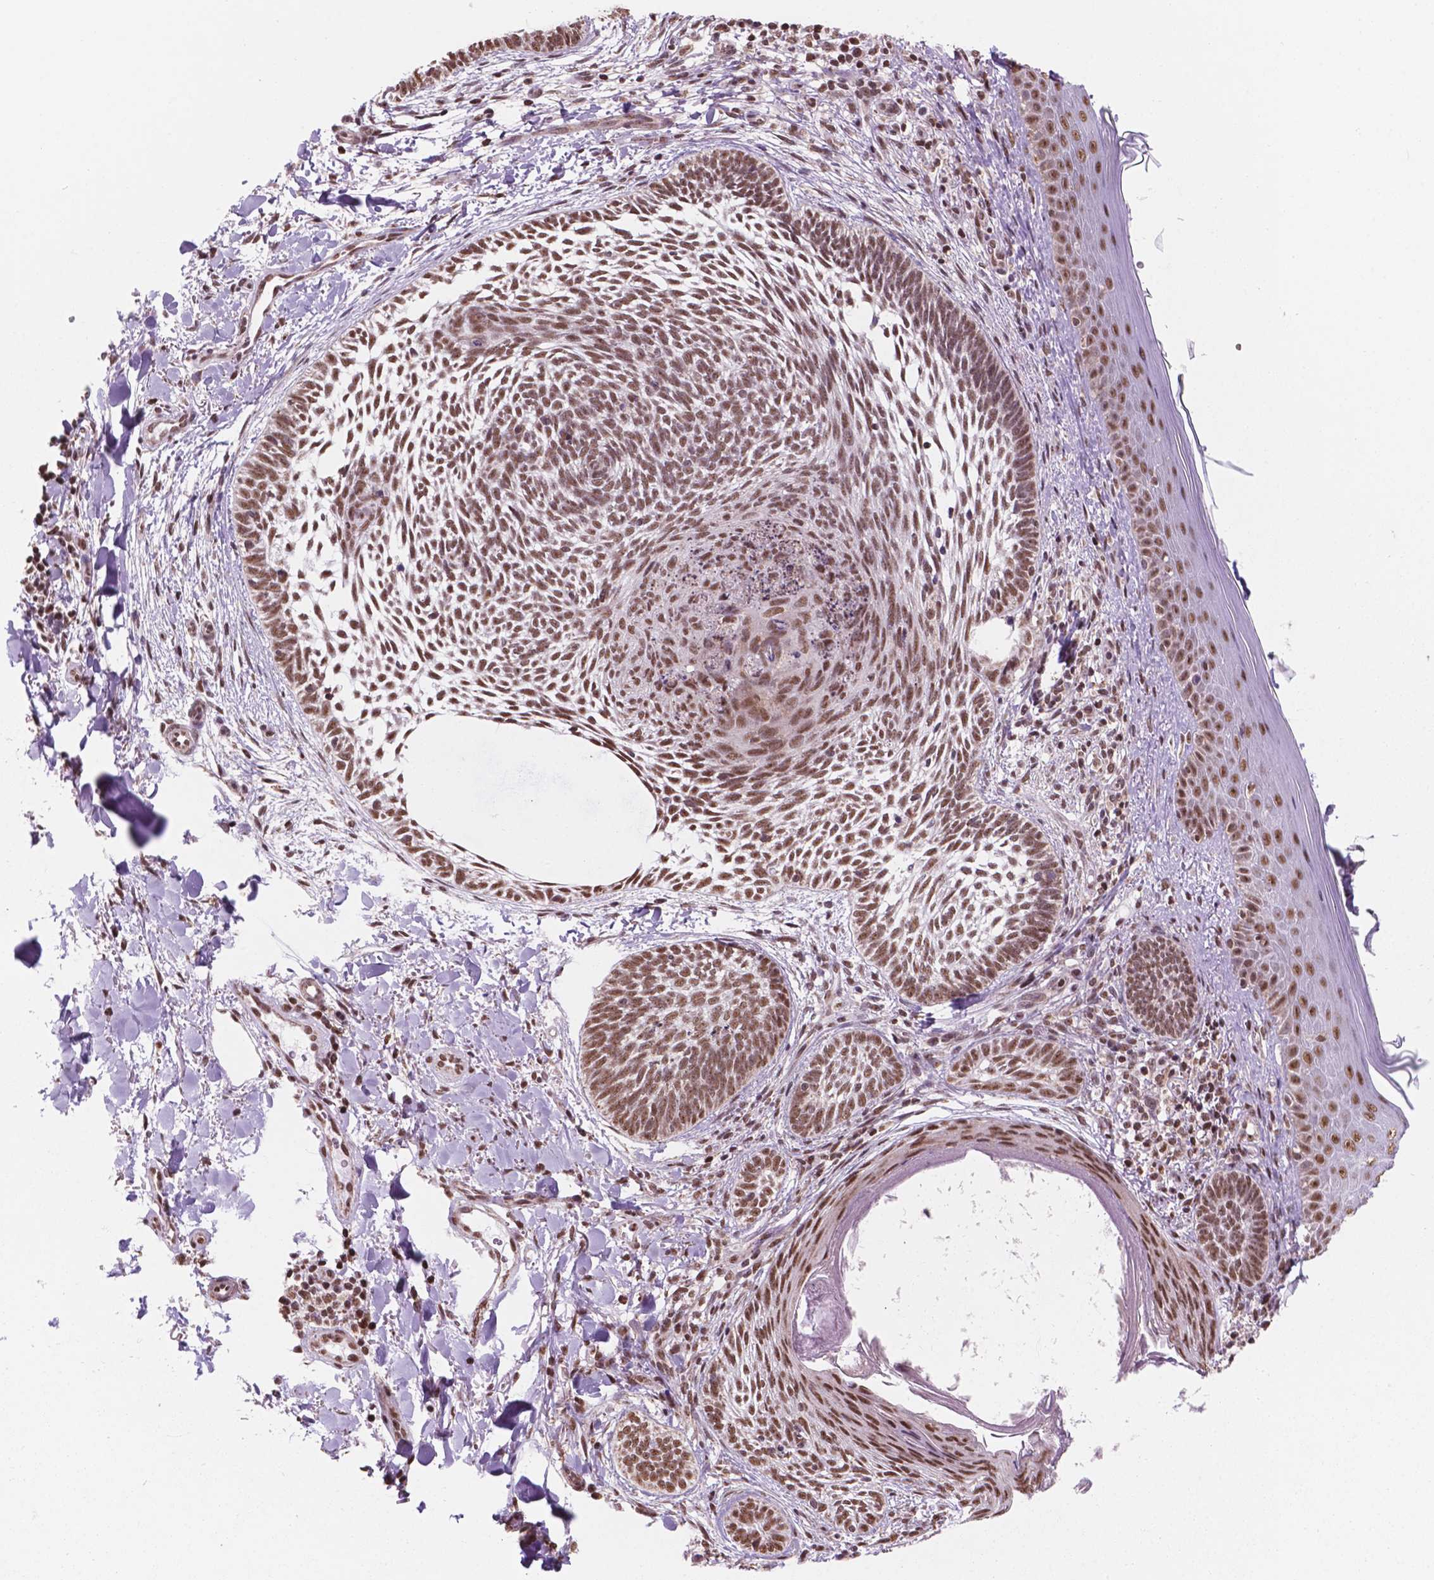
{"staining": {"intensity": "moderate", "quantity": ">75%", "location": "nuclear"}, "tissue": "skin cancer", "cell_type": "Tumor cells", "image_type": "cancer", "snomed": [{"axis": "morphology", "description": "Normal tissue, NOS"}, {"axis": "morphology", "description": "Basal cell carcinoma"}, {"axis": "topography", "description": "Skin"}], "caption": "Protein expression analysis of basal cell carcinoma (skin) shows moderate nuclear positivity in about >75% of tumor cells. (Brightfield microscopy of DAB IHC at high magnification).", "gene": "NDUFA10", "patient": {"sex": "male", "age": 46}}